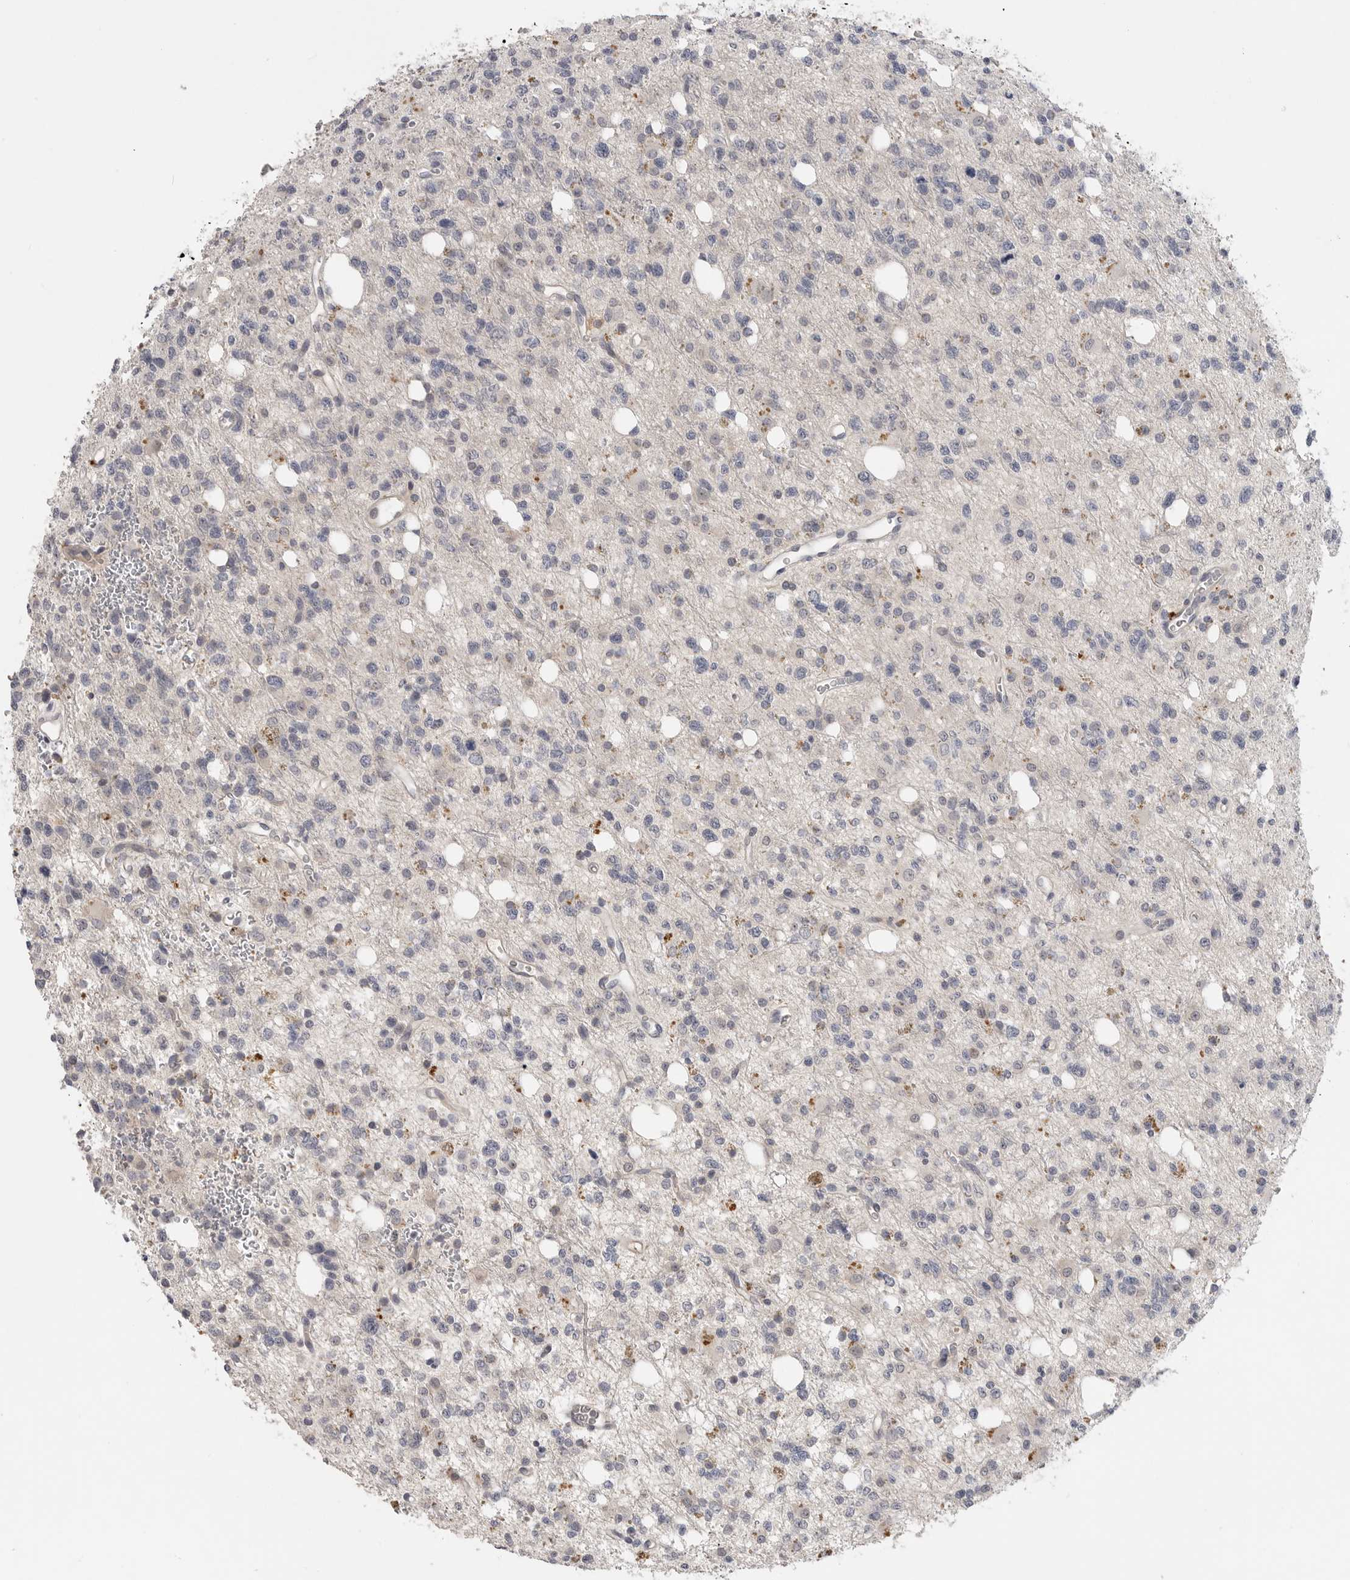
{"staining": {"intensity": "negative", "quantity": "none", "location": "none"}, "tissue": "glioma", "cell_type": "Tumor cells", "image_type": "cancer", "snomed": [{"axis": "morphology", "description": "Glioma, malignant, High grade"}, {"axis": "topography", "description": "Brain"}], "caption": "High power microscopy histopathology image of an immunohistochemistry image of glioma, revealing no significant expression in tumor cells.", "gene": "ITGAD", "patient": {"sex": "female", "age": 62}}